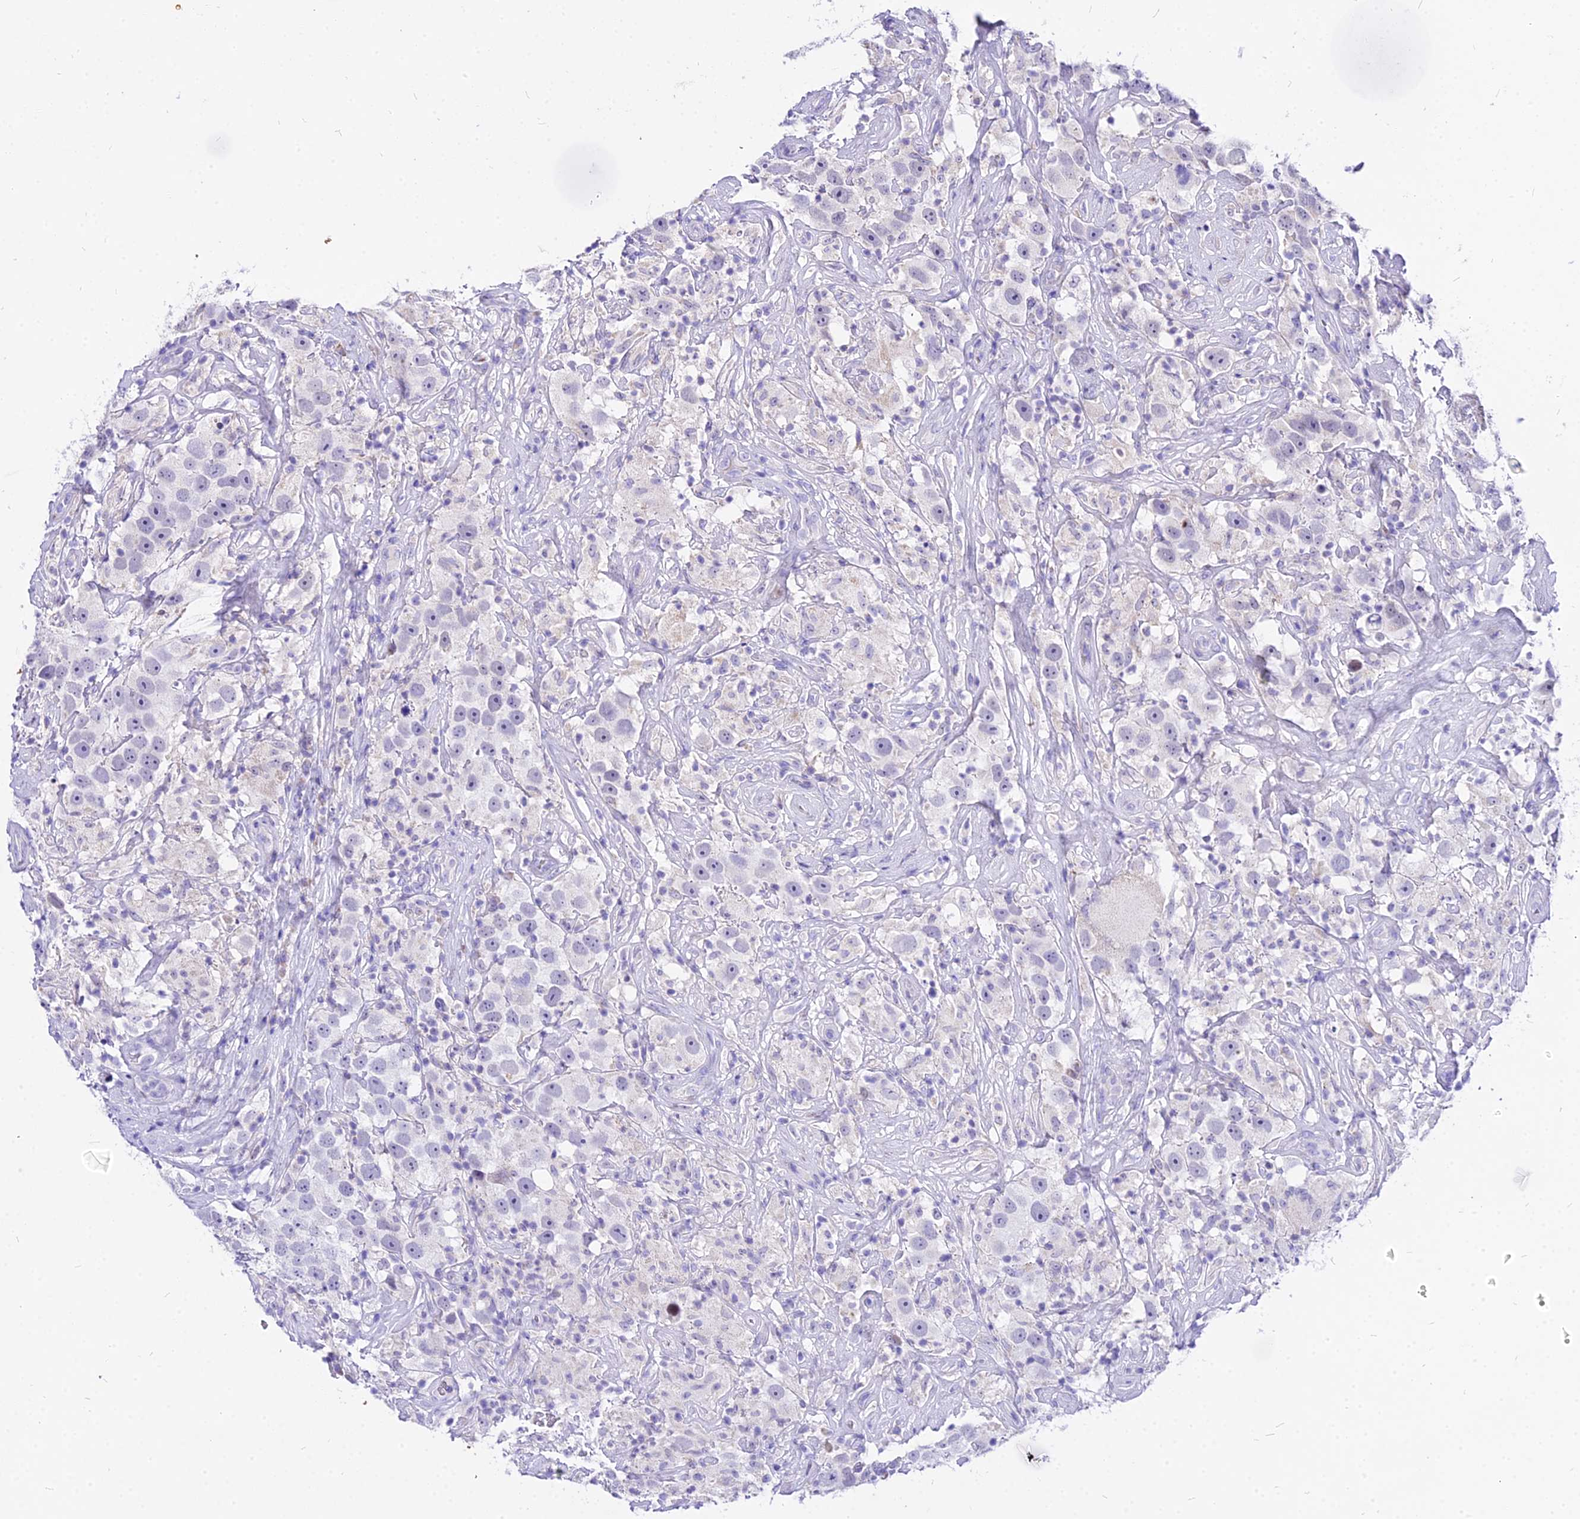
{"staining": {"intensity": "negative", "quantity": "none", "location": "none"}, "tissue": "testis cancer", "cell_type": "Tumor cells", "image_type": "cancer", "snomed": [{"axis": "morphology", "description": "Seminoma, NOS"}, {"axis": "topography", "description": "Testis"}], "caption": "This is an immunohistochemistry (IHC) photomicrograph of human testis cancer. There is no staining in tumor cells.", "gene": "CARD18", "patient": {"sex": "male", "age": 49}}